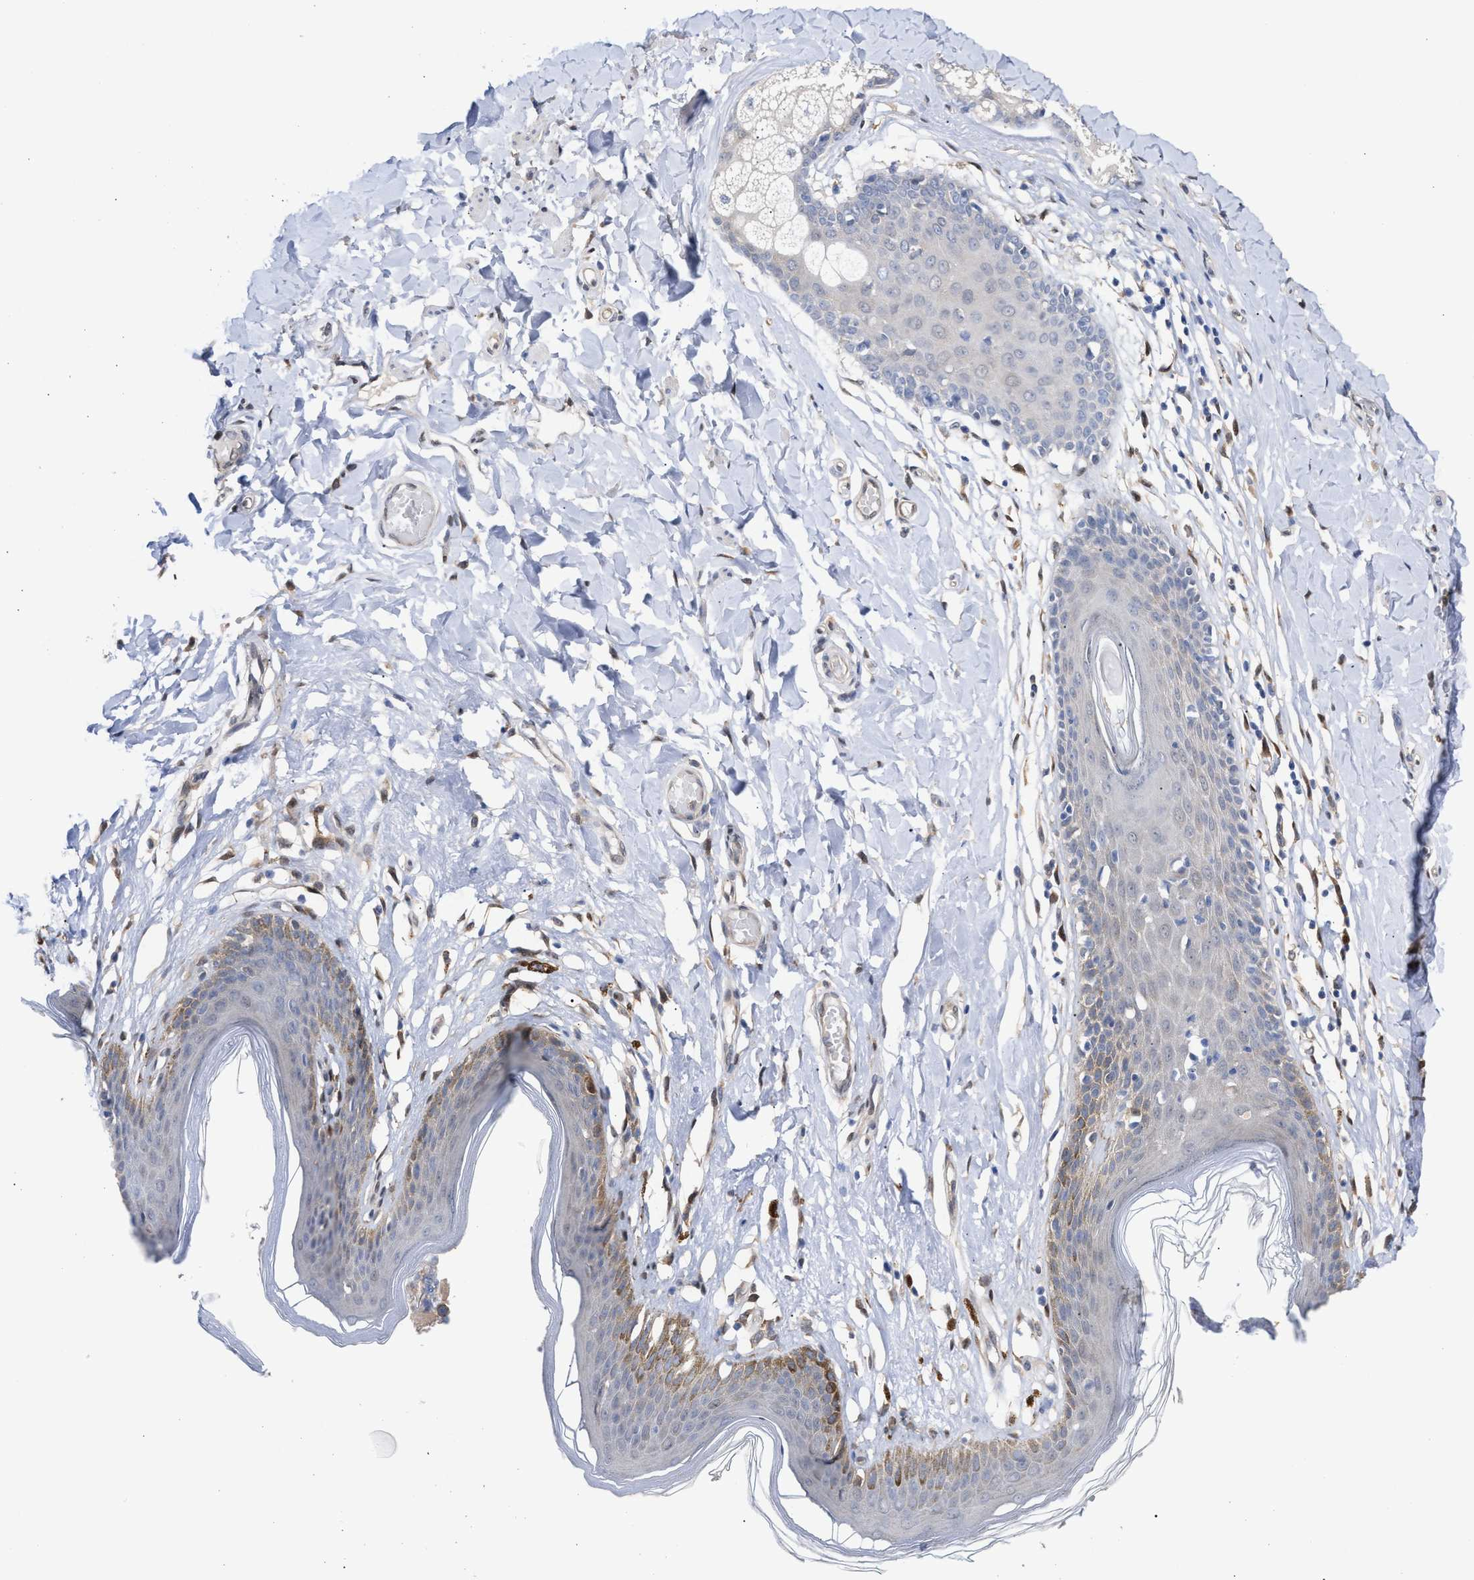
{"staining": {"intensity": "moderate", "quantity": "<25%", "location": "cytoplasmic/membranous"}, "tissue": "skin", "cell_type": "Epidermal cells", "image_type": "normal", "snomed": [{"axis": "morphology", "description": "Normal tissue, NOS"}, {"axis": "topography", "description": "Vulva"}], "caption": "Protein staining of normal skin exhibits moderate cytoplasmic/membranous staining in approximately <25% of epidermal cells.", "gene": "TP53I3", "patient": {"sex": "female", "age": 66}}